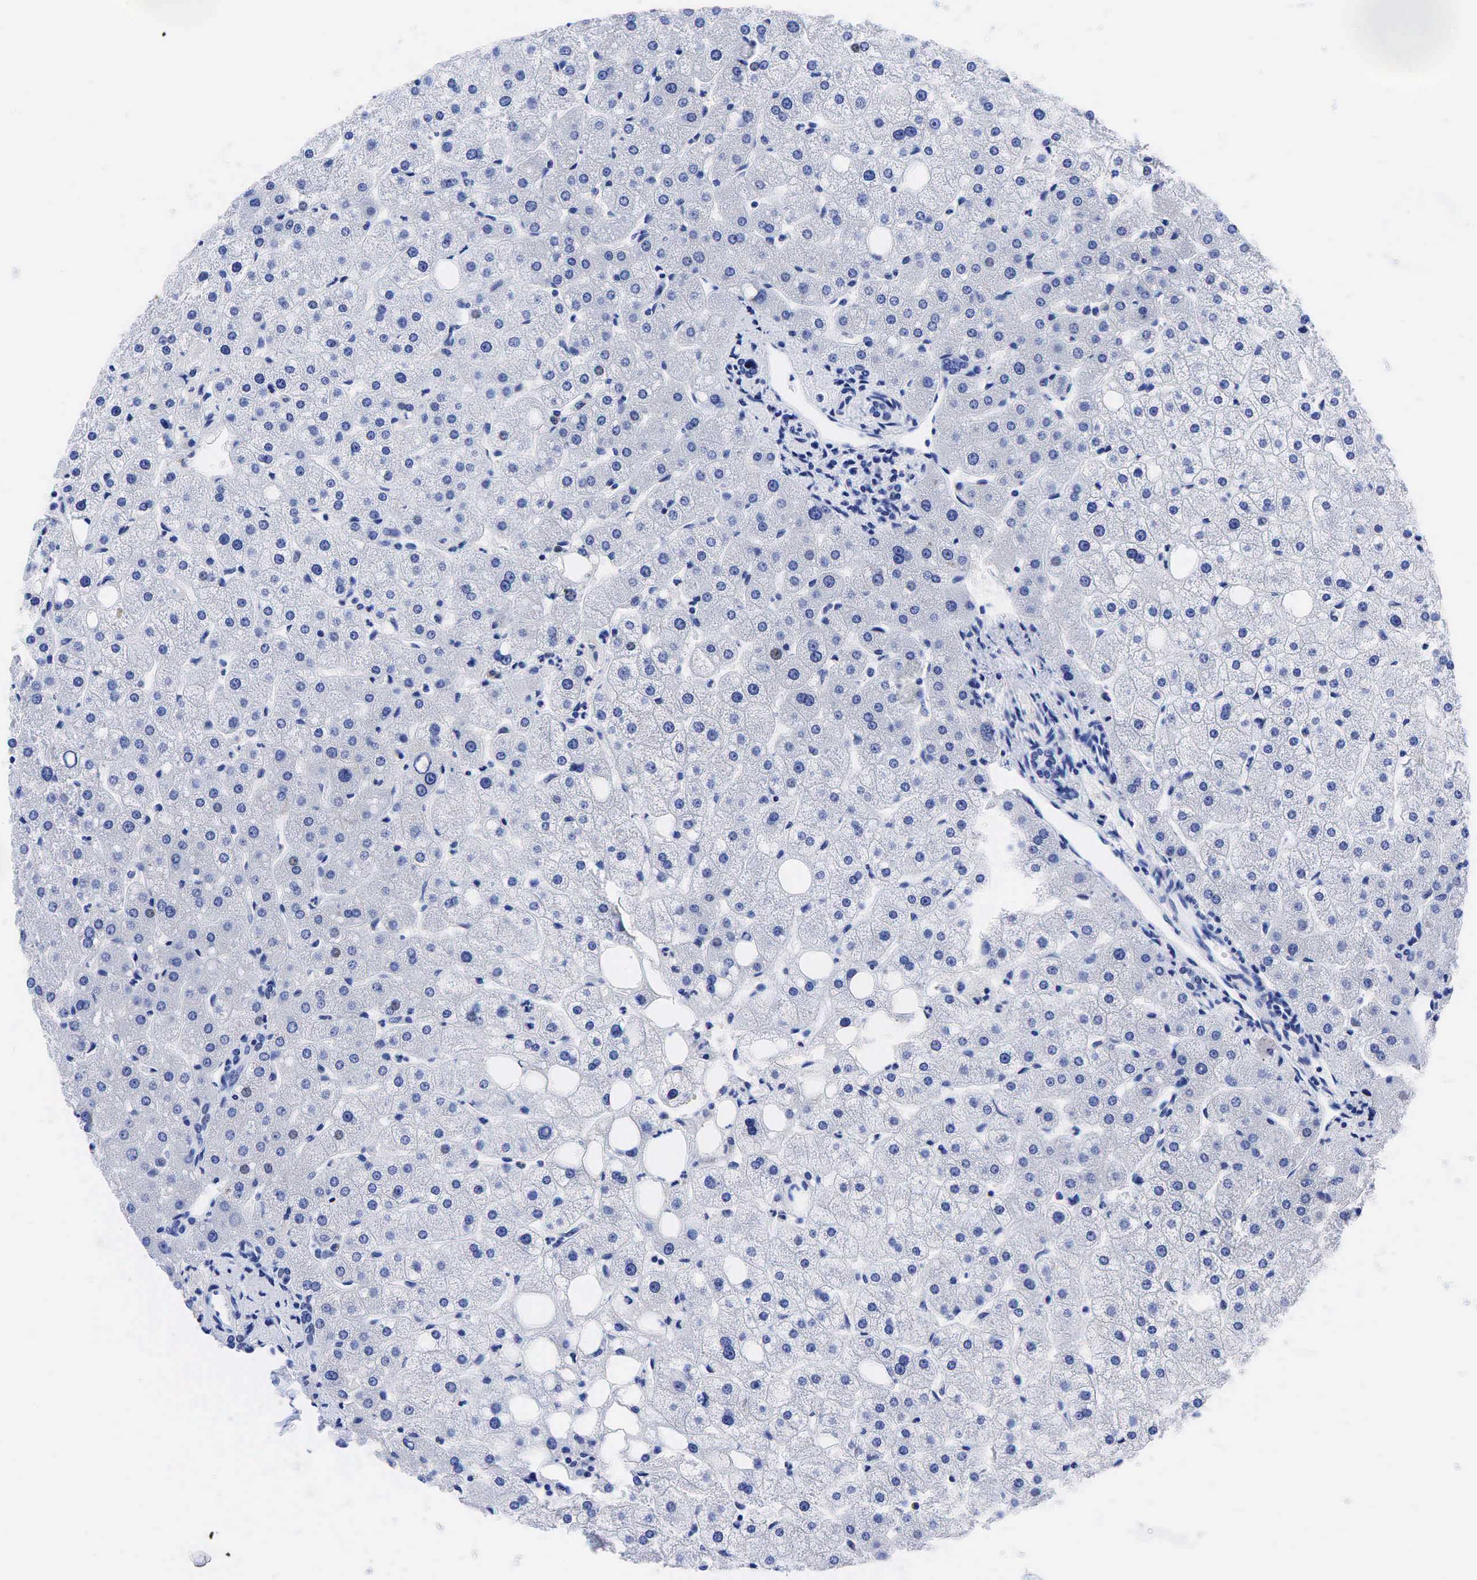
{"staining": {"intensity": "negative", "quantity": "none", "location": "none"}, "tissue": "liver", "cell_type": "Cholangiocytes", "image_type": "normal", "snomed": [{"axis": "morphology", "description": "Normal tissue, NOS"}, {"axis": "topography", "description": "Liver"}], "caption": "This is a image of IHC staining of unremarkable liver, which shows no positivity in cholangiocytes. (Brightfield microscopy of DAB IHC at high magnification).", "gene": "CEACAM5", "patient": {"sex": "male", "age": 35}}